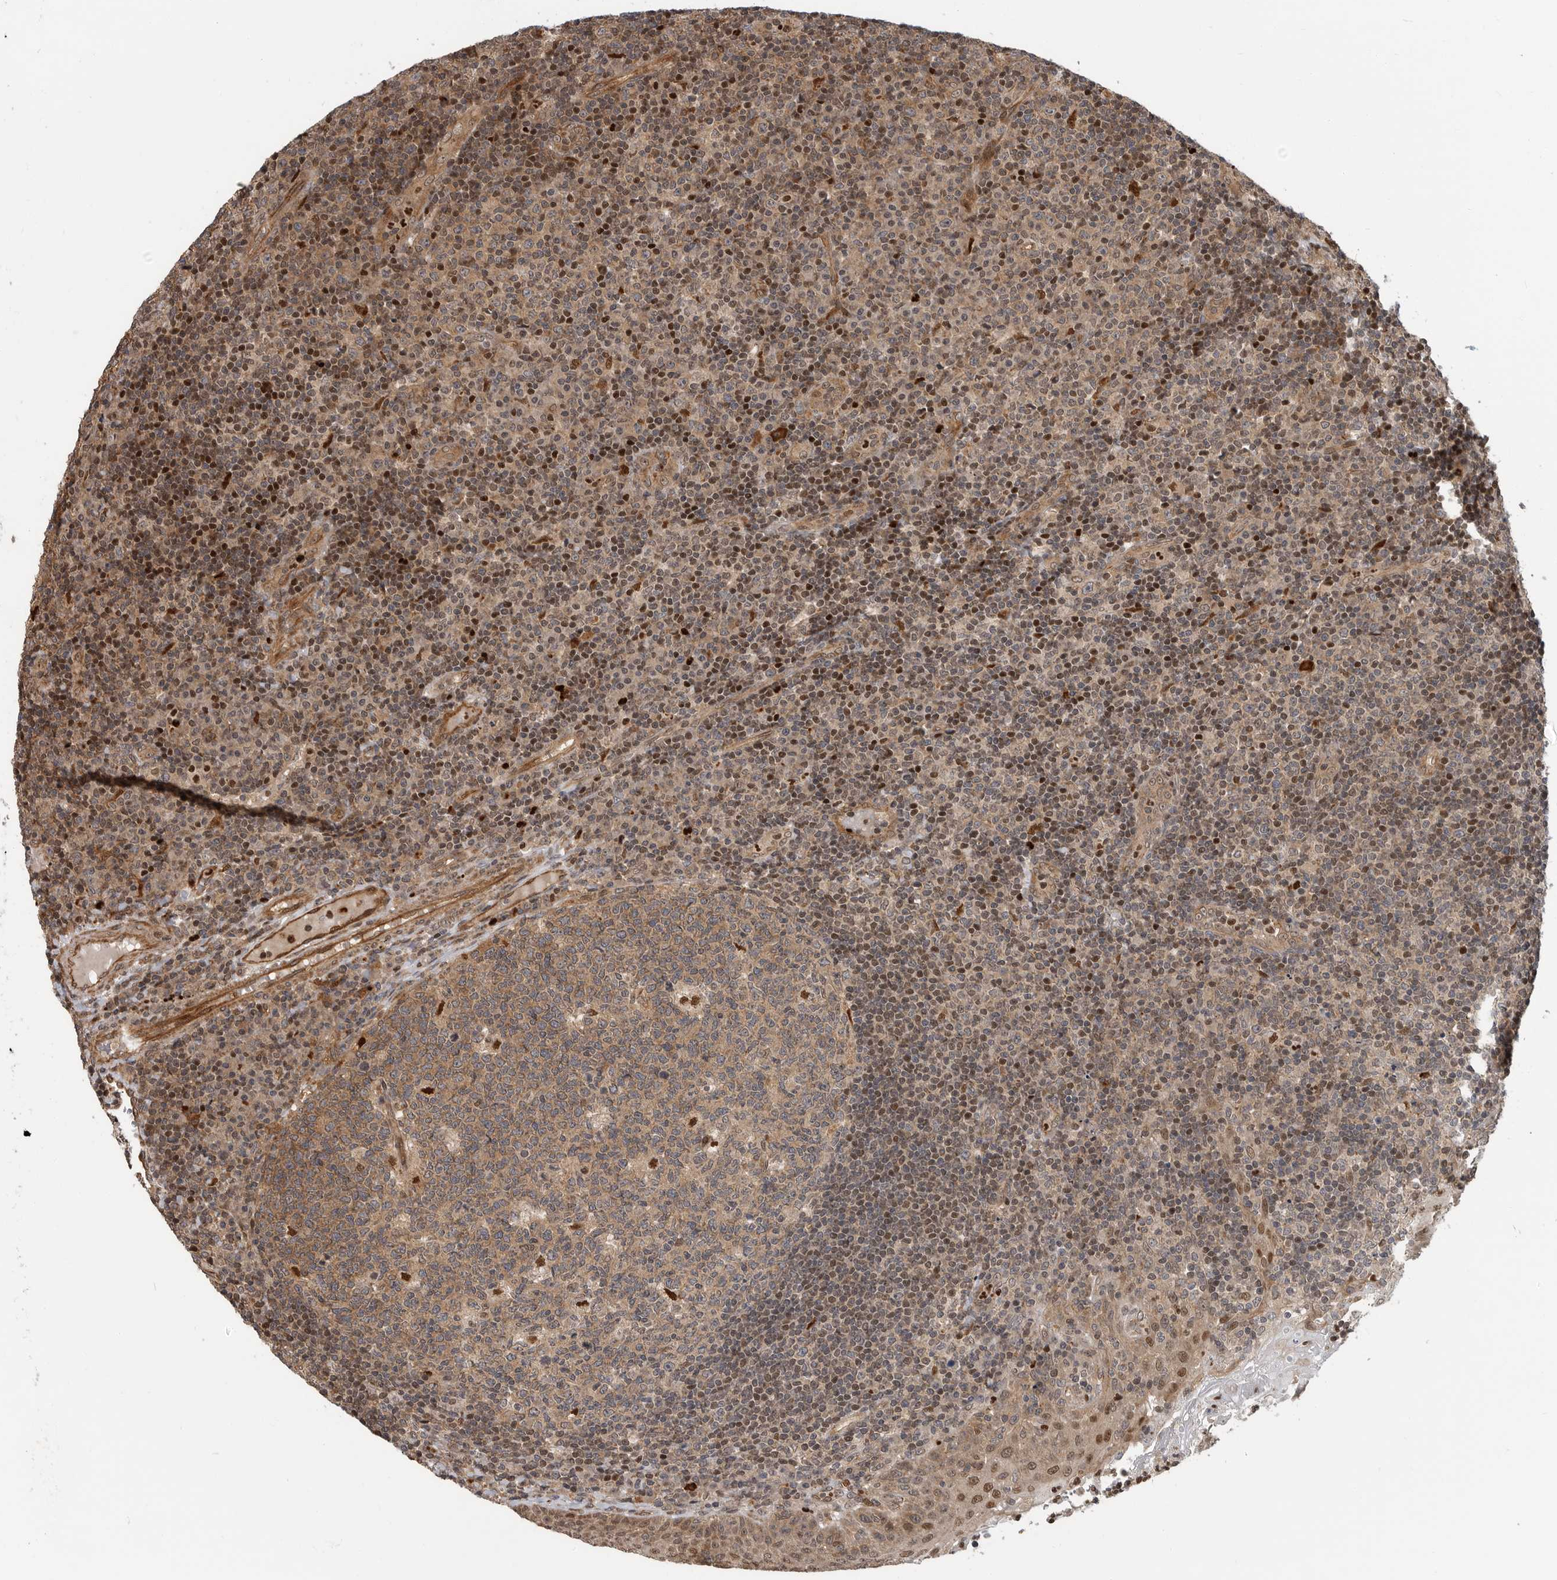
{"staining": {"intensity": "moderate", "quantity": ">75%", "location": "cytoplasmic/membranous"}, "tissue": "tonsil", "cell_type": "Germinal center cells", "image_type": "normal", "snomed": [{"axis": "morphology", "description": "Normal tissue, NOS"}, {"axis": "topography", "description": "Tonsil"}], "caption": "A brown stain labels moderate cytoplasmic/membranous staining of a protein in germinal center cells of normal tonsil.", "gene": "STRAP", "patient": {"sex": "female", "age": 40}}